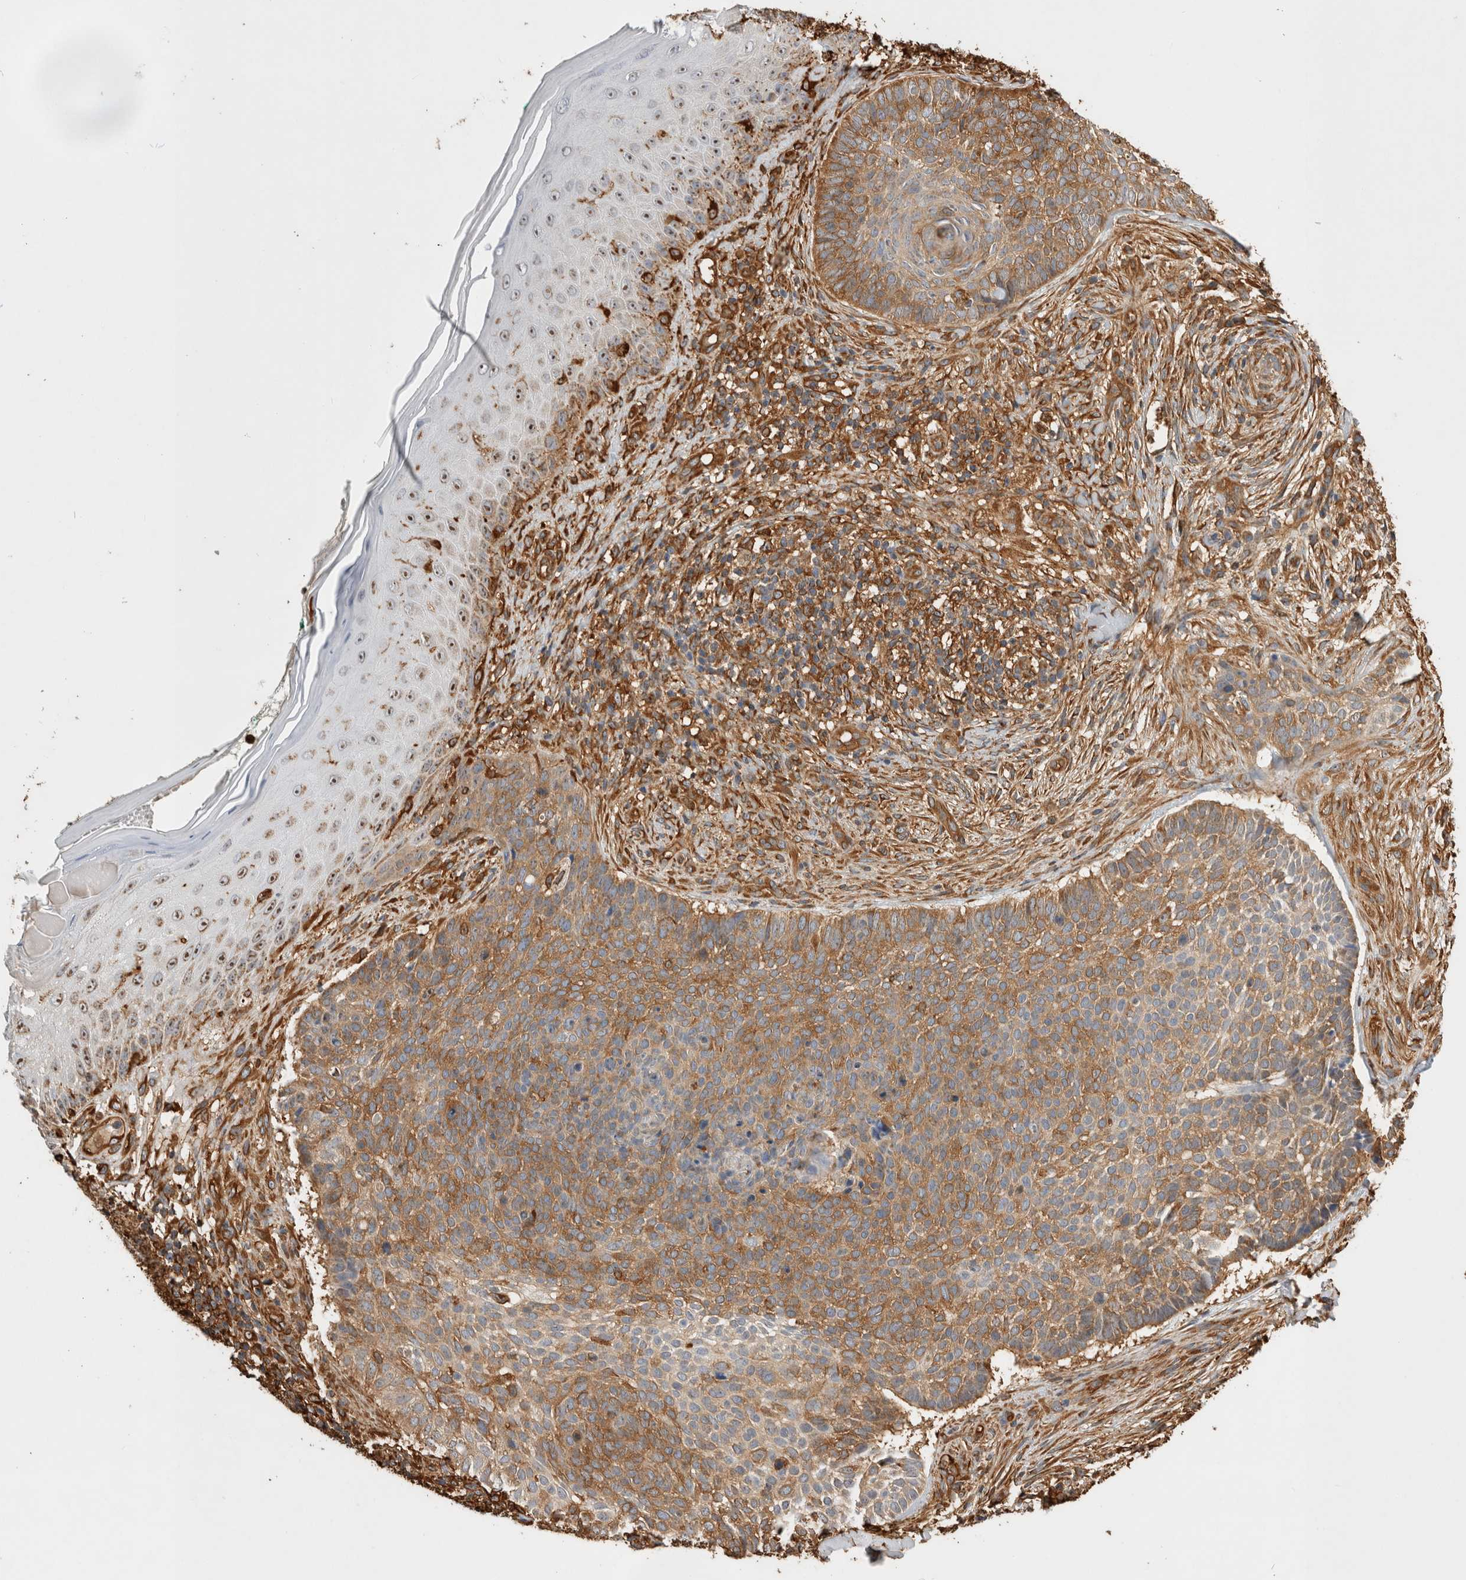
{"staining": {"intensity": "moderate", "quantity": ">75%", "location": "cytoplasmic/membranous"}, "tissue": "skin cancer", "cell_type": "Tumor cells", "image_type": "cancer", "snomed": [{"axis": "morphology", "description": "Normal tissue, NOS"}, {"axis": "morphology", "description": "Basal cell carcinoma"}, {"axis": "topography", "description": "Skin"}], "caption": "Immunohistochemical staining of skin cancer (basal cell carcinoma) displays medium levels of moderate cytoplasmic/membranous positivity in about >75% of tumor cells. (IHC, brightfield microscopy, high magnification).", "gene": "ZNF397", "patient": {"sex": "male", "age": 67}}